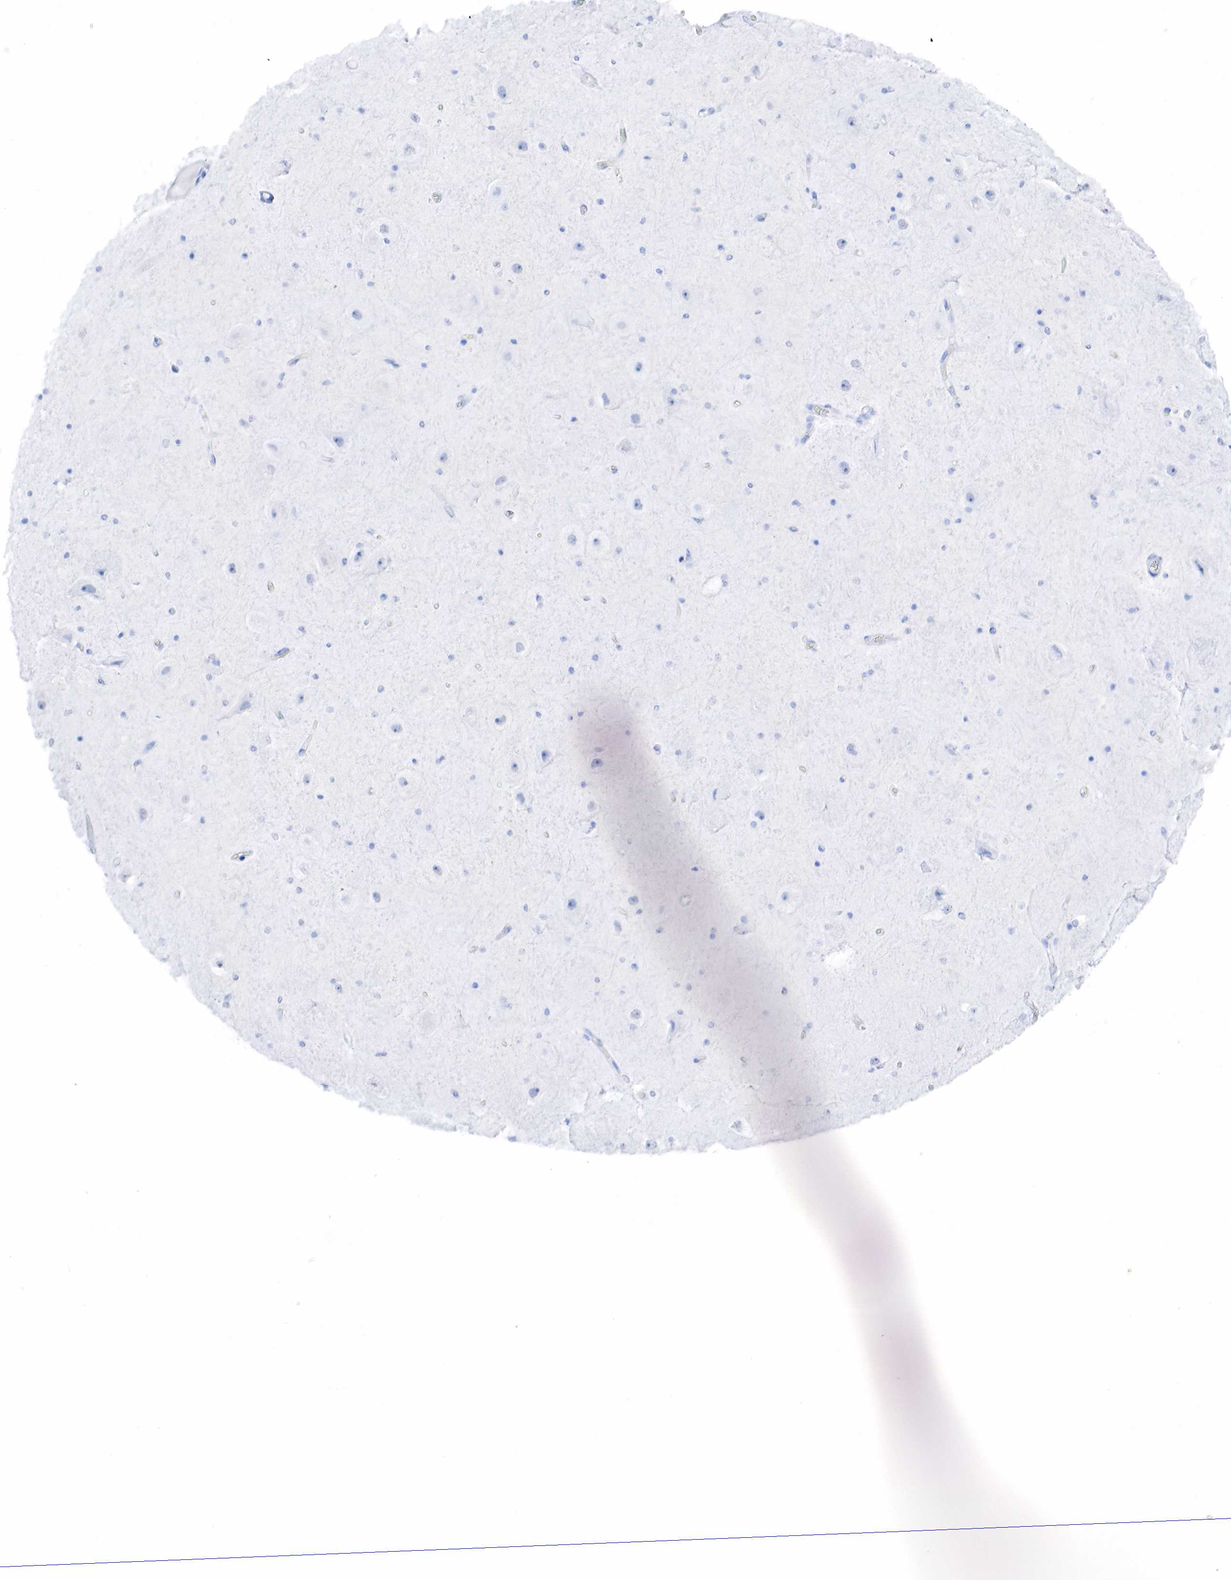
{"staining": {"intensity": "negative", "quantity": "none", "location": "none"}, "tissue": "hippocampus", "cell_type": "Glial cells", "image_type": "normal", "snomed": [{"axis": "morphology", "description": "Normal tissue, NOS"}, {"axis": "topography", "description": "Hippocampus"}], "caption": "Histopathology image shows no protein positivity in glial cells of unremarkable hippocampus. (DAB (3,3'-diaminobenzidine) immunohistochemistry (IHC), high magnification).", "gene": "KRT18", "patient": {"sex": "female", "age": 54}}